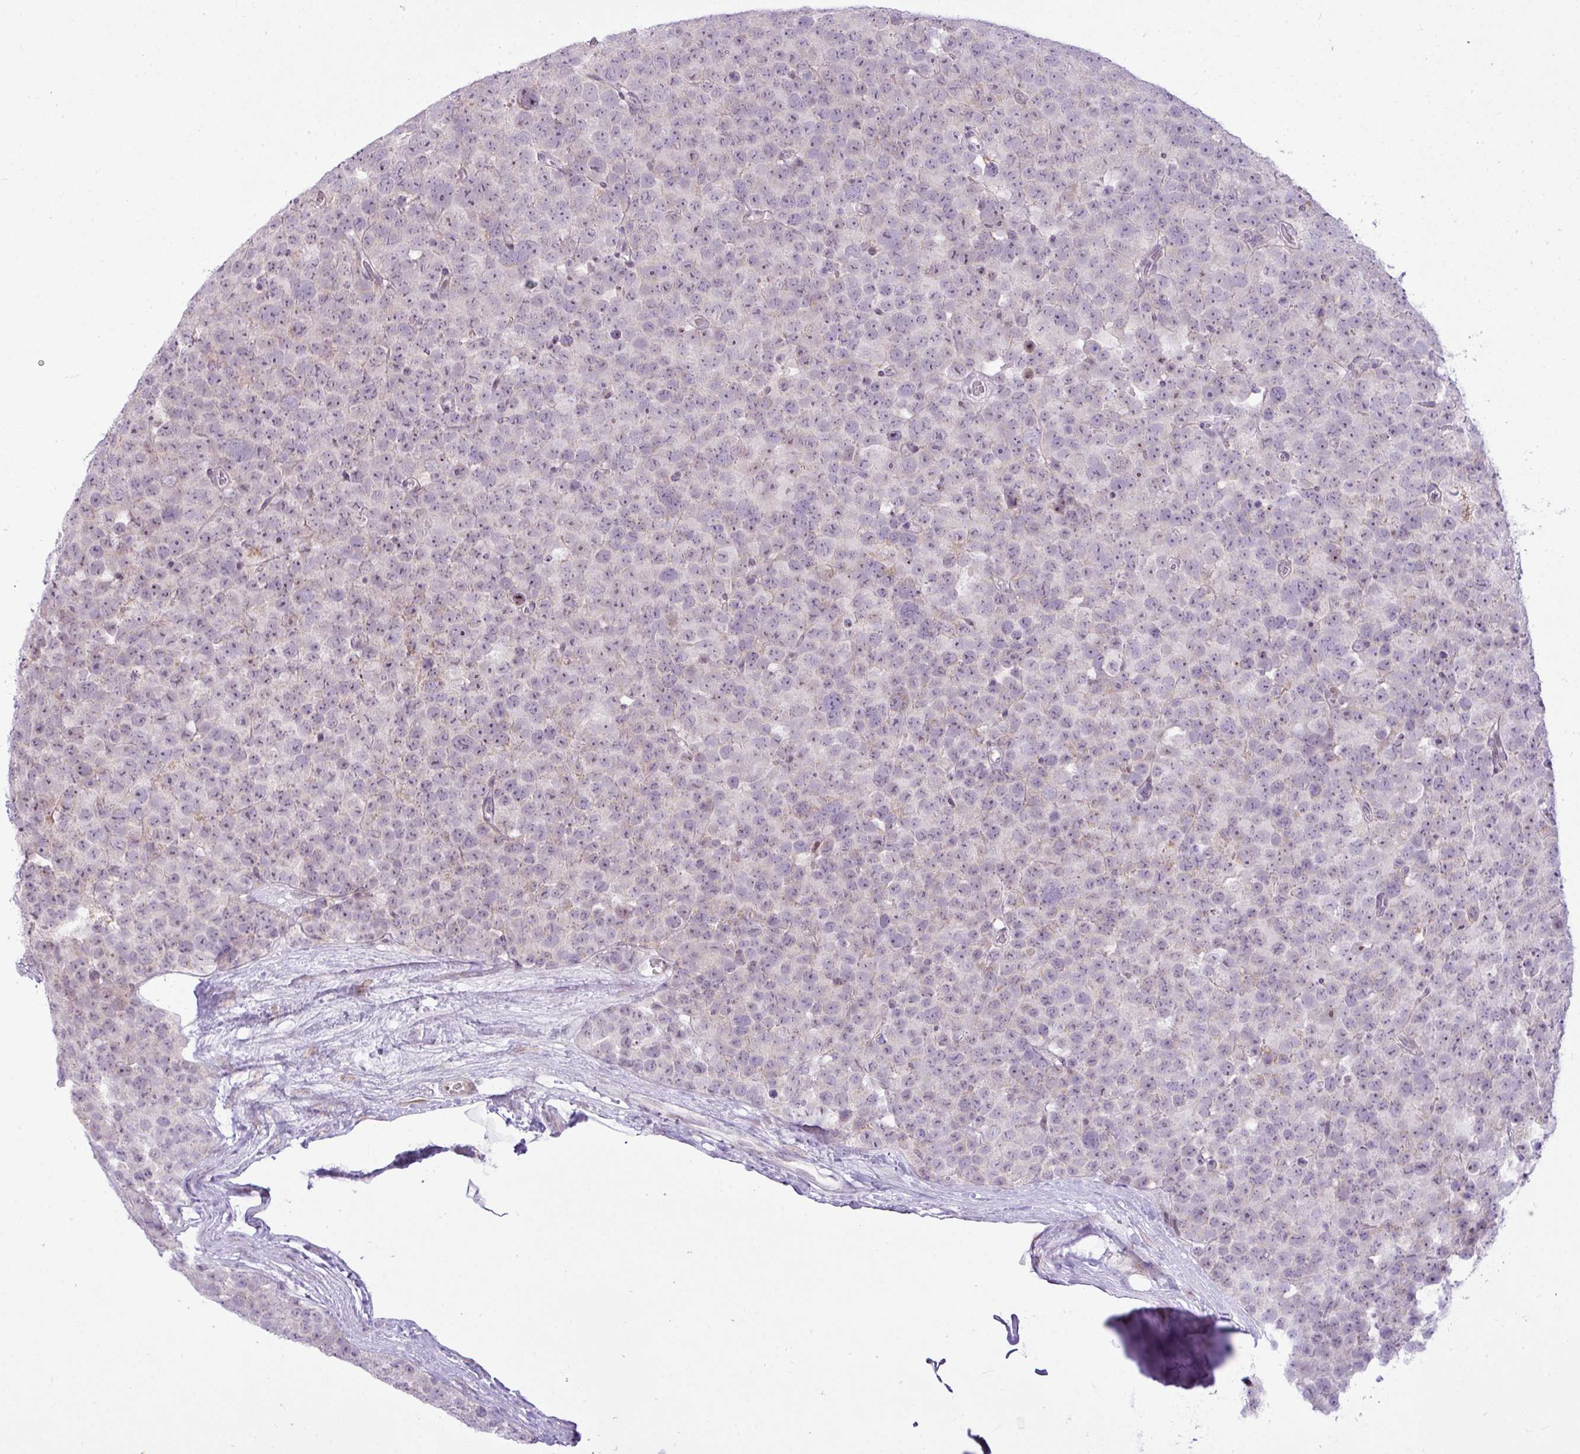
{"staining": {"intensity": "weak", "quantity": "<25%", "location": "nuclear"}, "tissue": "testis cancer", "cell_type": "Tumor cells", "image_type": "cancer", "snomed": [{"axis": "morphology", "description": "Seminoma, NOS"}, {"axis": "topography", "description": "Testis"}], "caption": "Immunohistochemistry of seminoma (testis) demonstrates no positivity in tumor cells.", "gene": "ELOA2", "patient": {"sex": "male", "age": 71}}